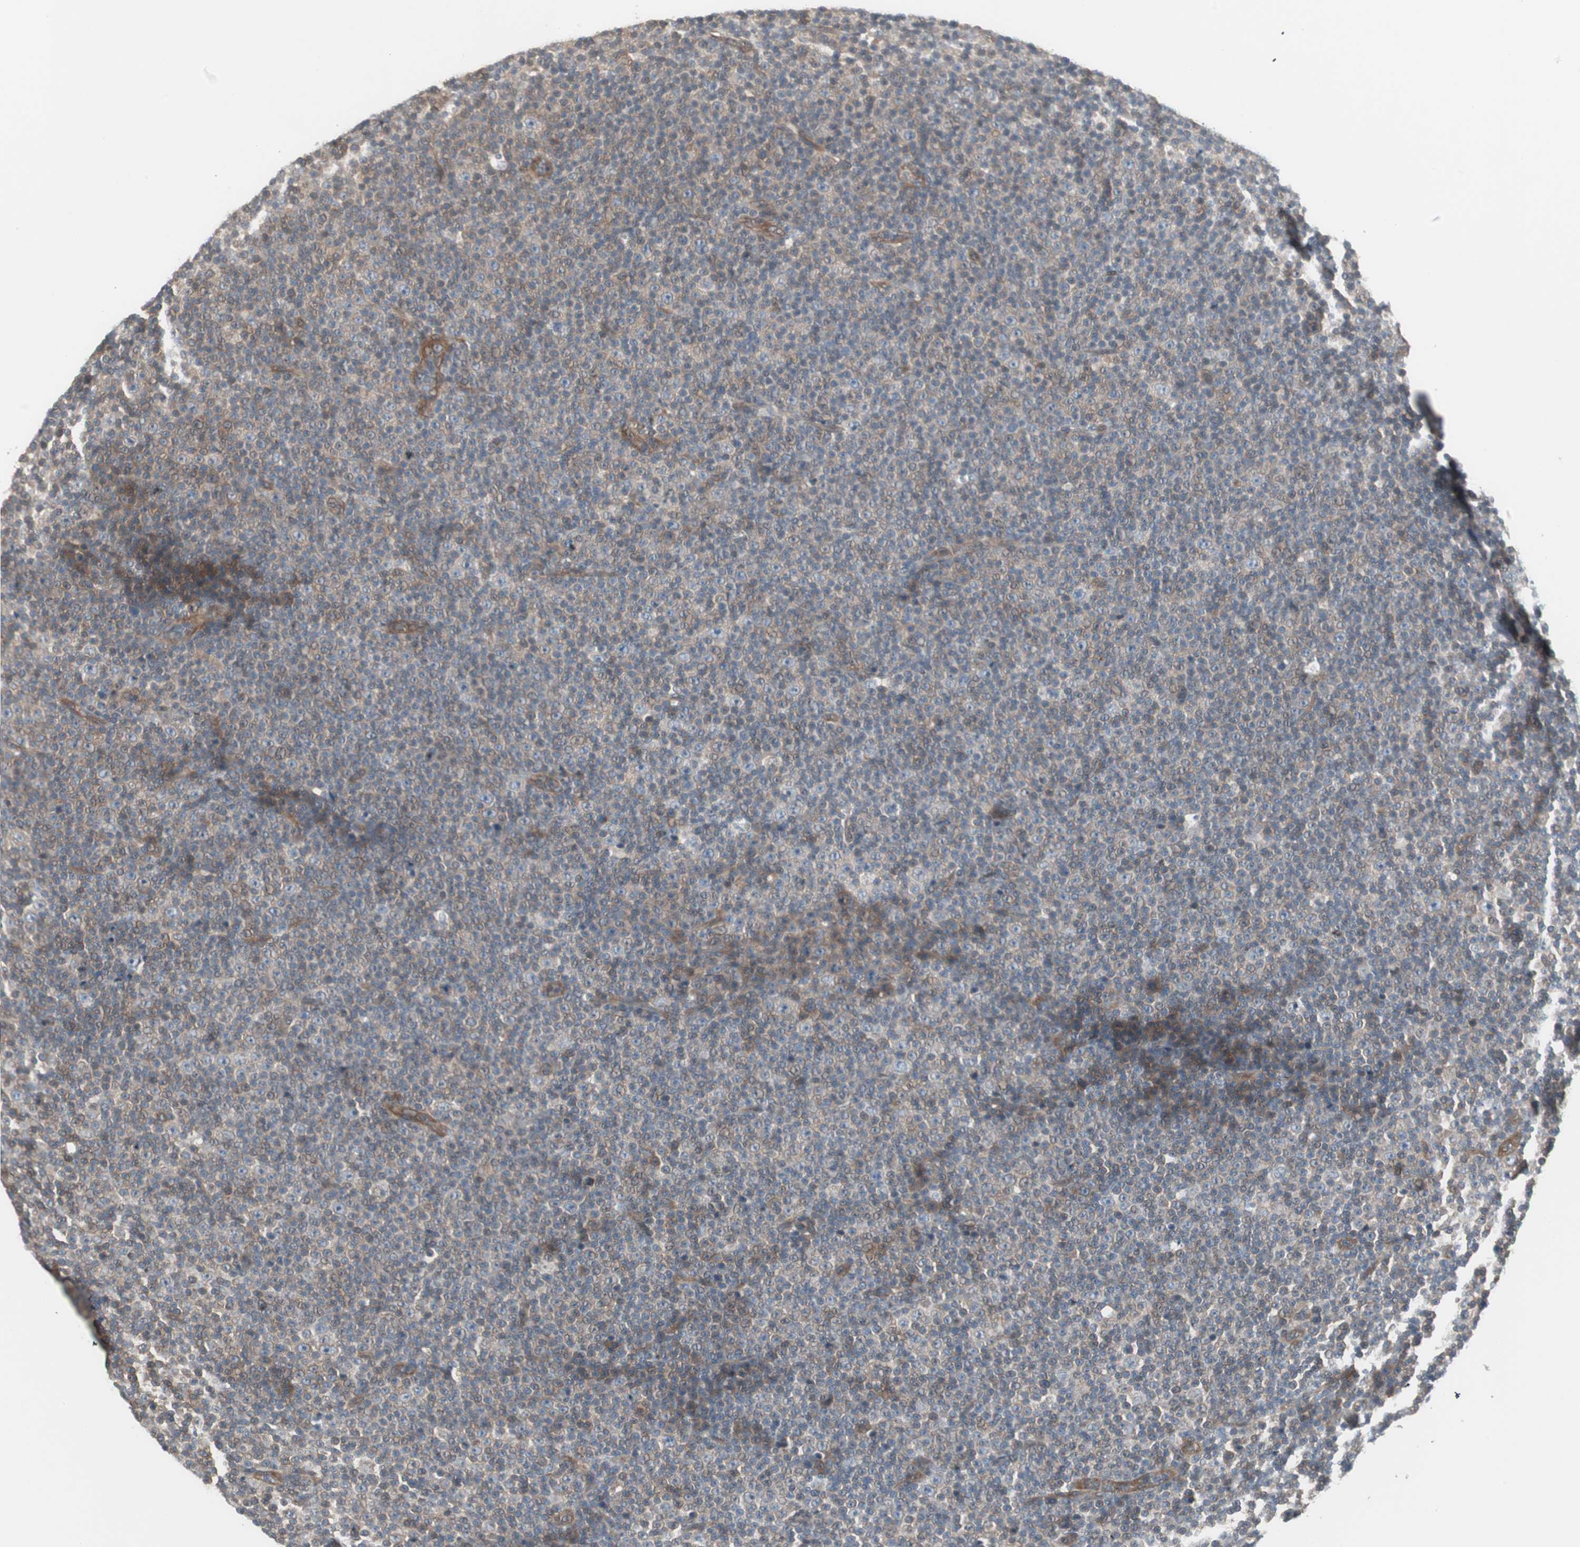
{"staining": {"intensity": "moderate", "quantity": ">75%", "location": "cytoplasmic/membranous"}, "tissue": "lymphoma", "cell_type": "Tumor cells", "image_type": "cancer", "snomed": [{"axis": "morphology", "description": "Malignant lymphoma, non-Hodgkin's type, Low grade"}, {"axis": "topography", "description": "Lymph node"}], "caption": "Tumor cells show medium levels of moderate cytoplasmic/membranous positivity in approximately >75% of cells in human lymphoma.", "gene": "PFDN1", "patient": {"sex": "female", "age": 67}}